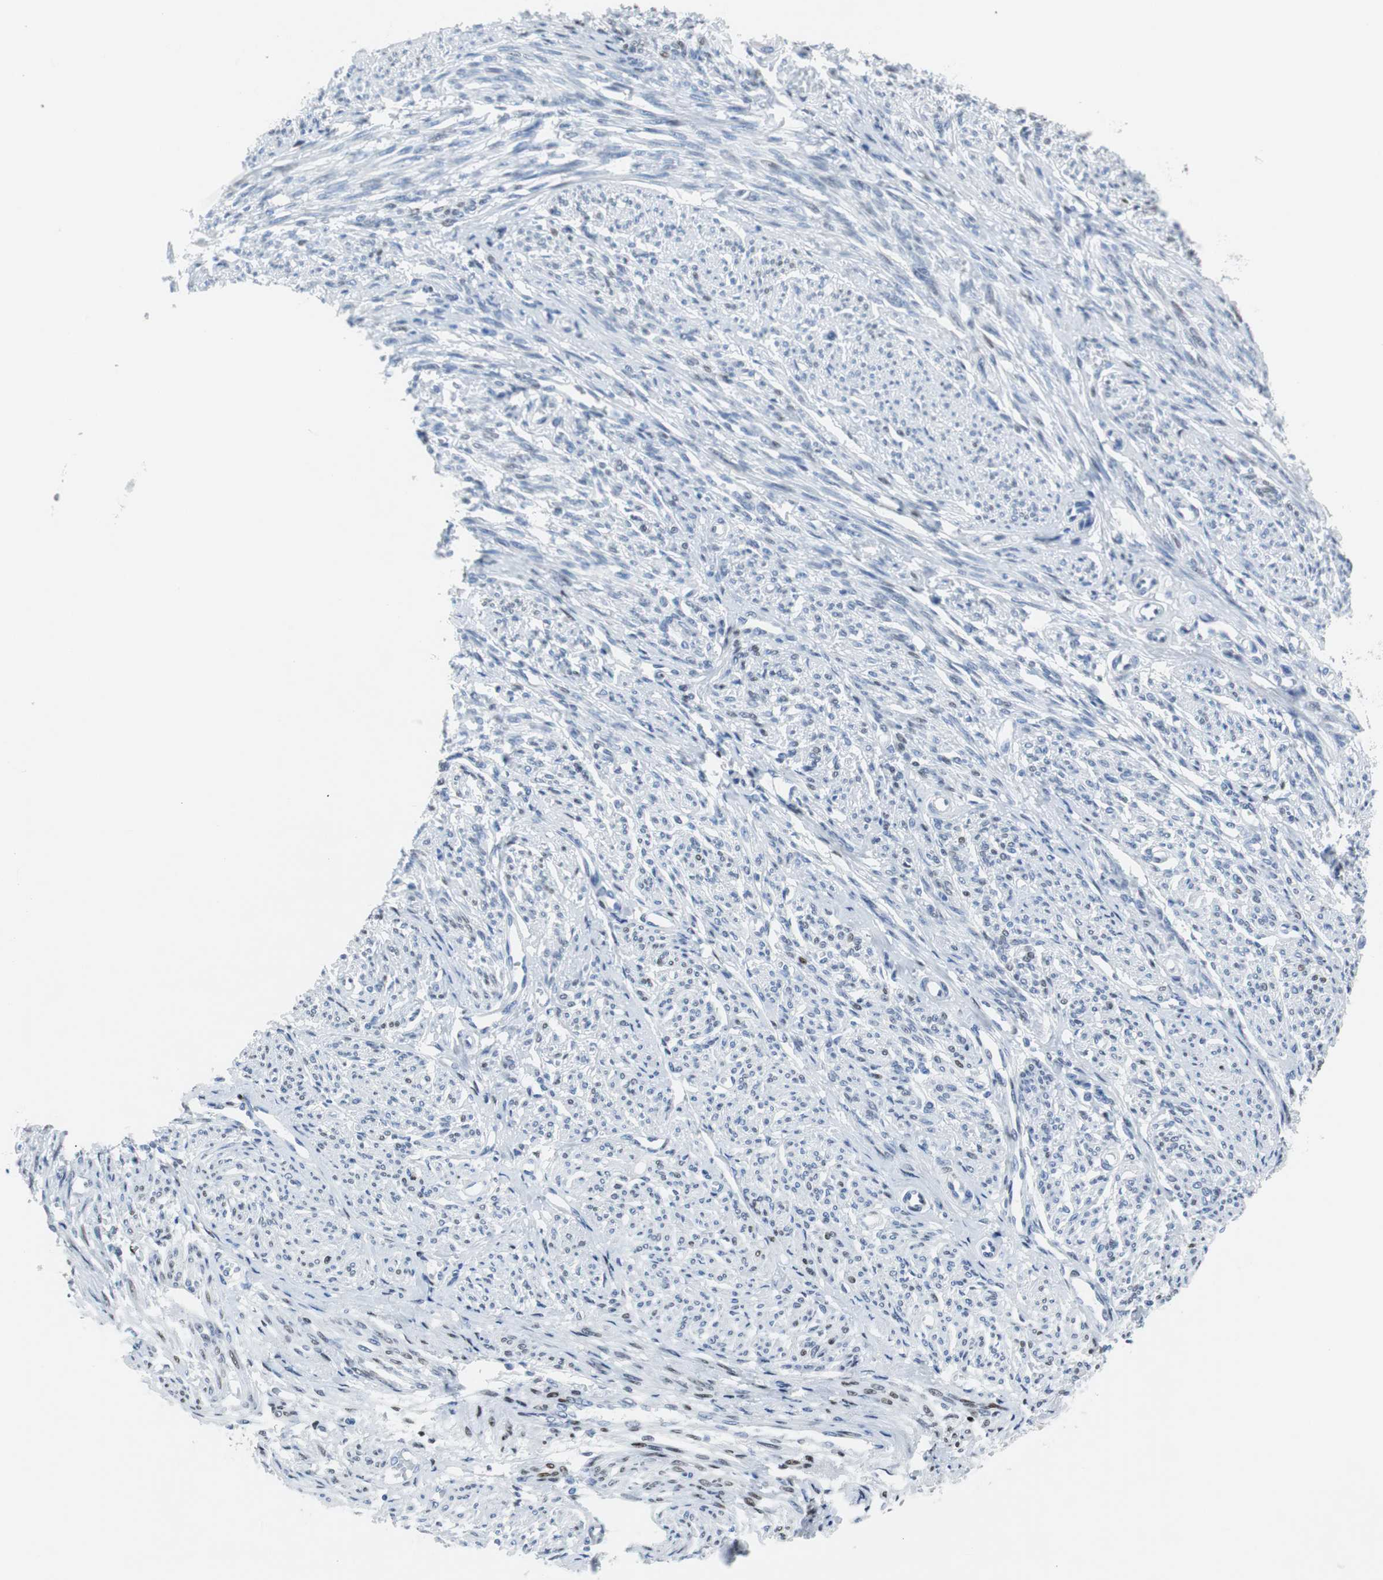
{"staining": {"intensity": "moderate", "quantity": "<25%", "location": "nuclear"}, "tissue": "smooth muscle", "cell_type": "Smooth muscle cells", "image_type": "normal", "snomed": [{"axis": "morphology", "description": "Normal tissue, NOS"}, {"axis": "topography", "description": "Smooth muscle"}], "caption": "Immunohistochemistry (IHC) image of benign smooth muscle stained for a protein (brown), which demonstrates low levels of moderate nuclear staining in about <25% of smooth muscle cells.", "gene": "JUN", "patient": {"sex": "female", "age": 65}}